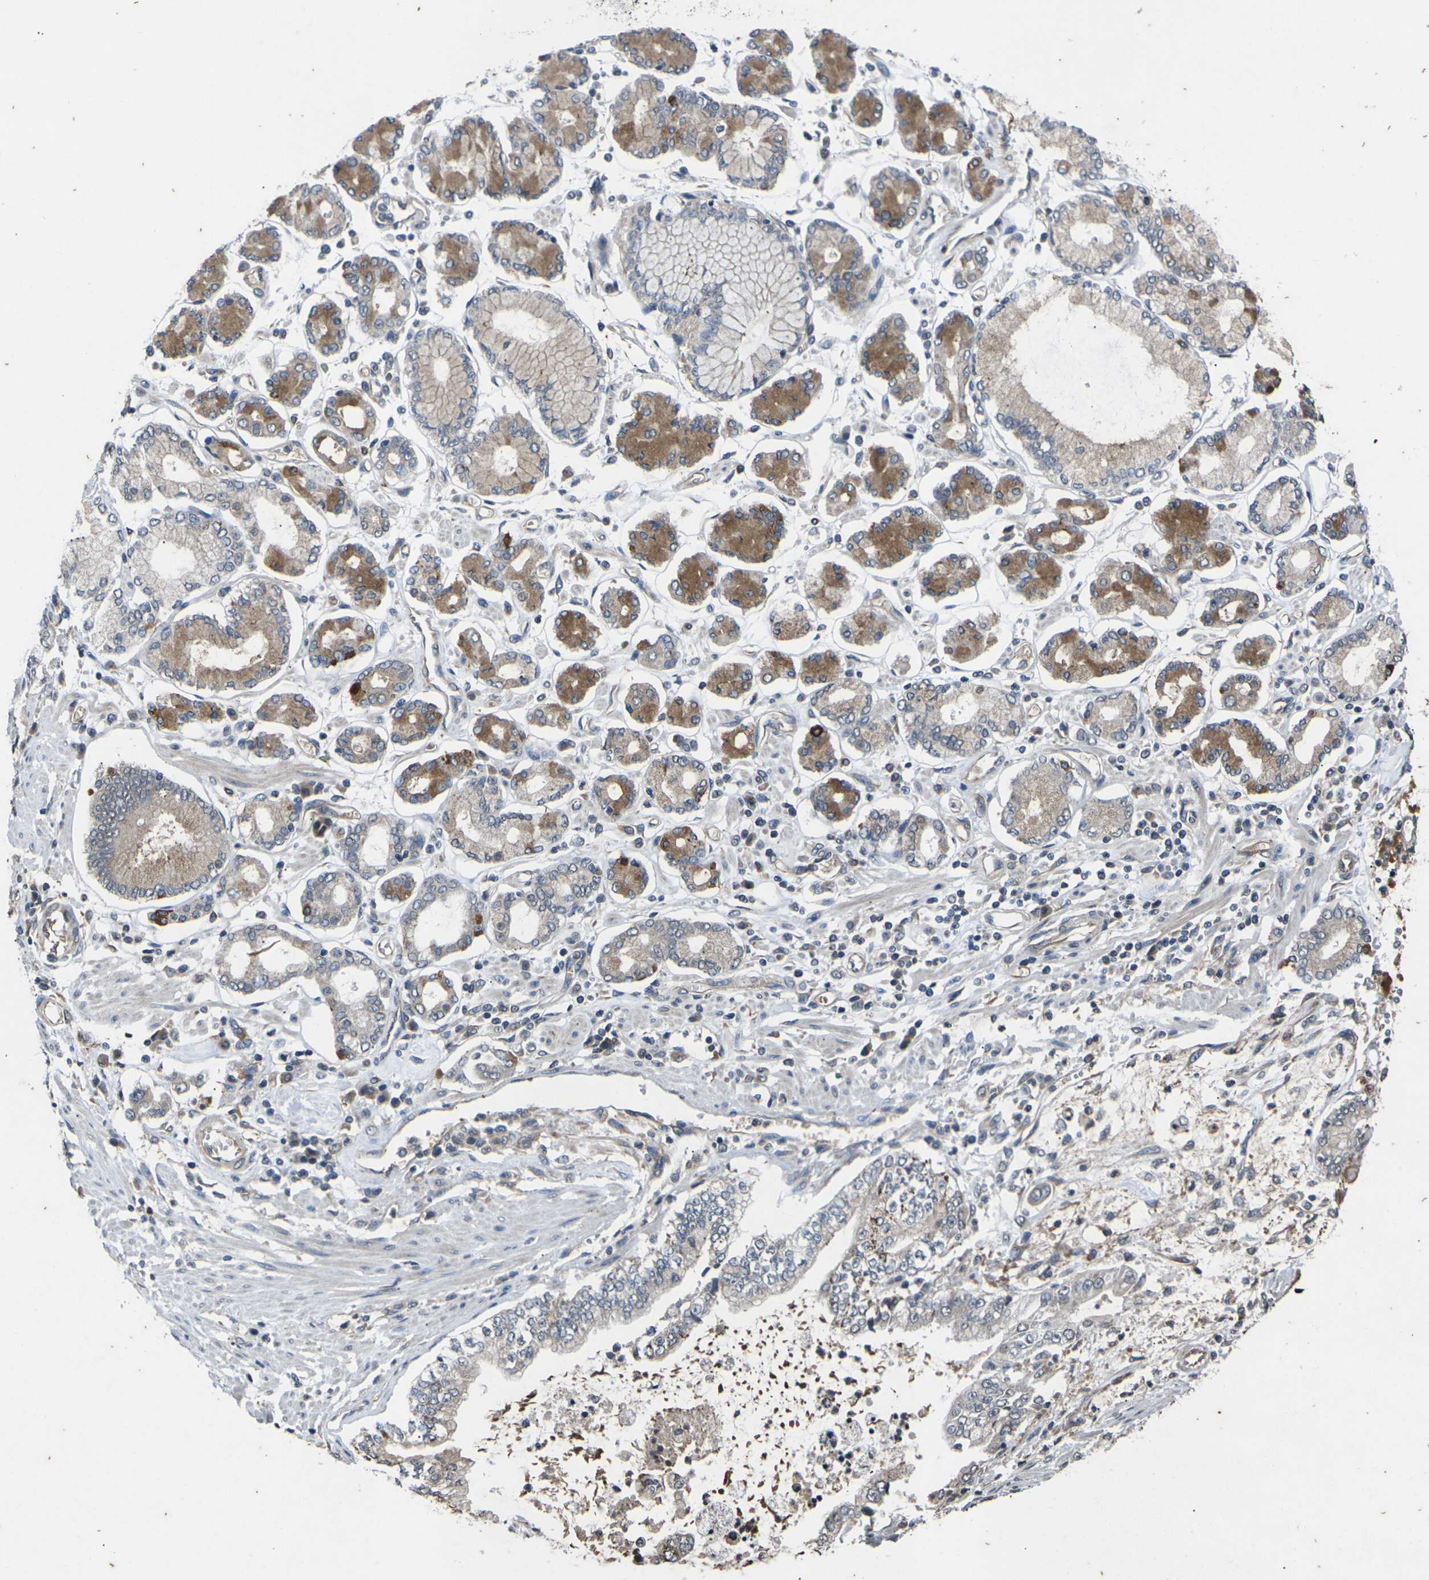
{"staining": {"intensity": "weak", "quantity": ">75%", "location": "cytoplasmic/membranous"}, "tissue": "stomach cancer", "cell_type": "Tumor cells", "image_type": "cancer", "snomed": [{"axis": "morphology", "description": "Adenocarcinoma, NOS"}, {"axis": "topography", "description": "Stomach"}], "caption": "This photomicrograph demonstrates immunohistochemistry staining of stomach adenocarcinoma, with low weak cytoplasmic/membranous expression in approximately >75% of tumor cells.", "gene": "DKK2", "patient": {"sex": "male", "age": 76}}